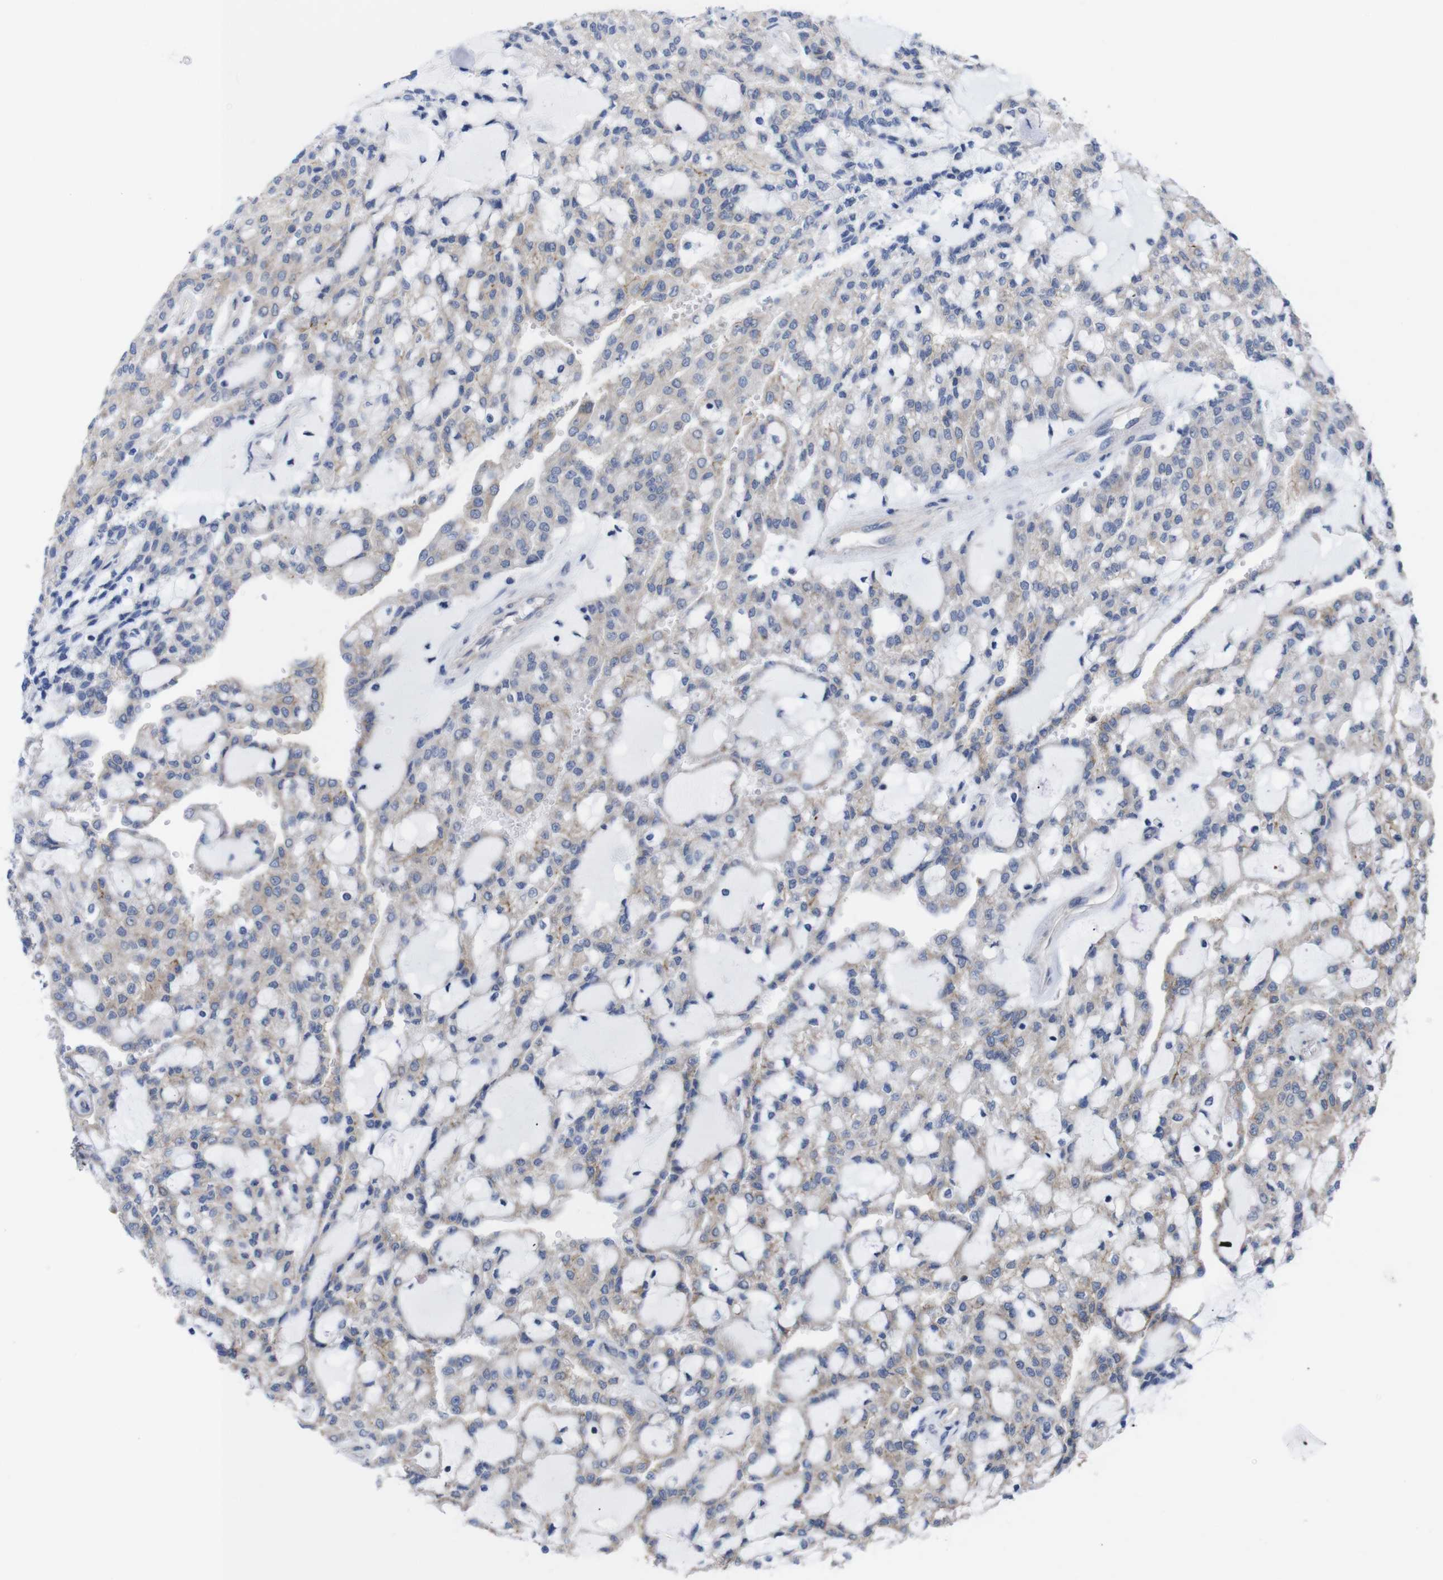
{"staining": {"intensity": "moderate", "quantity": "25%-75%", "location": "cytoplasmic/membranous"}, "tissue": "renal cancer", "cell_type": "Tumor cells", "image_type": "cancer", "snomed": [{"axis": "morphology", "description": "Adenocarcinoma, NOS"}, {"axis": "topography", "description": "Kidney"}], "caption": "Immunohistochemical staining of renal adenocarcinoma reveals medium levels of moderate cytoplasmic/membranous positivity in about 25%-75% of tumor cells.", "gene": "USH1C", "patient": {"sex": "male", "age": 63}}